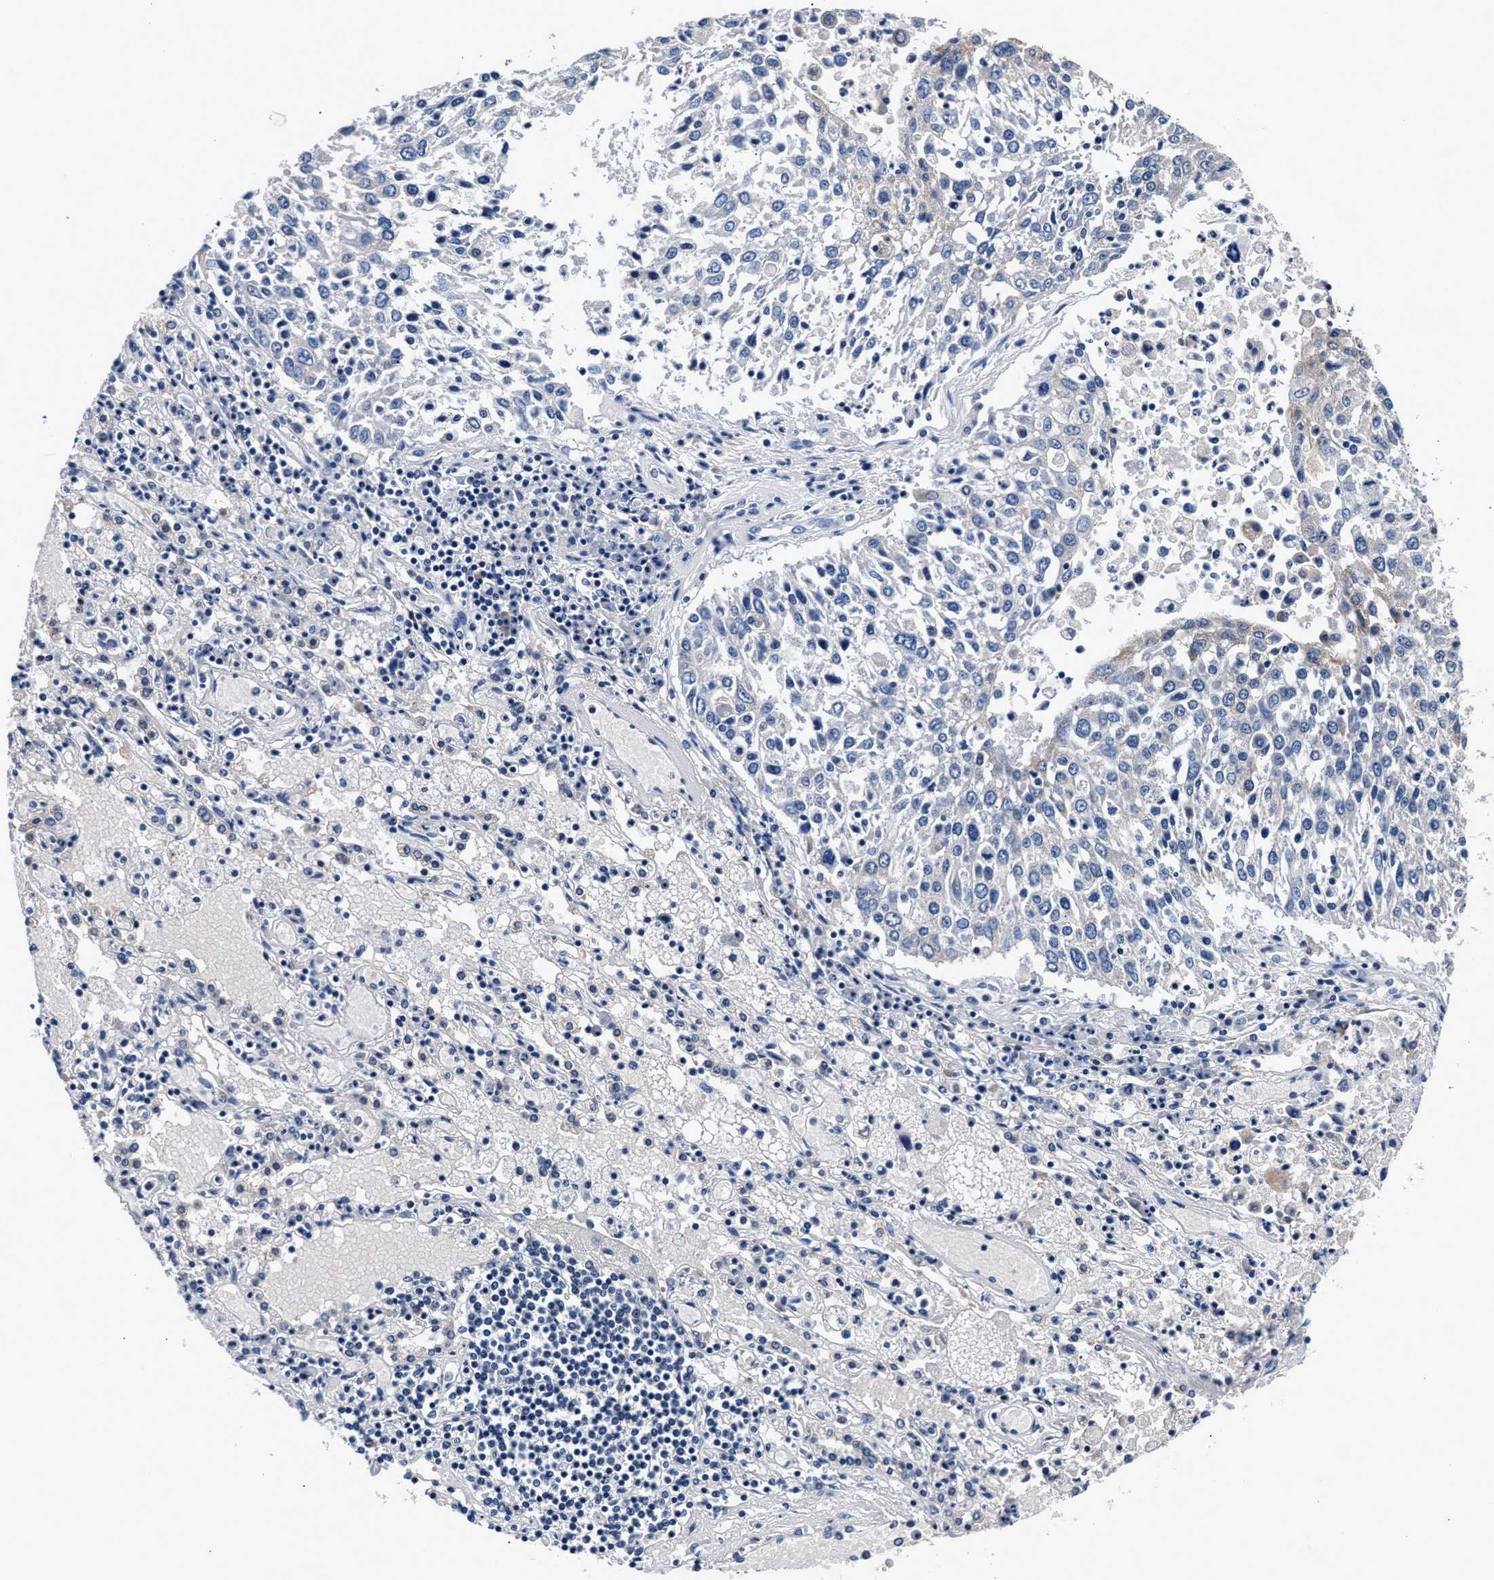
{"staining": {"intensity": "negative", "quantity": "none", "location": "none"}, "tissue": "lung cancer", "cell_type": "Tumor cells", "image_type": "cancer", "snomed": [{"axis": "morphology", "description": "Squamous cell carcinoma, NOS"}, {"axis": "topography", "description": "Lung"}], "caption": "Lung cancer was stained to show a protein in brown. There is no significant positivity in tumor cells. The staining is performed using DAB (3,3'-diaminobenzidine) brown chromogen with nuclei counter-stained in using hematoxylin.", "gene": "PHF24", "patient": {"sex": "male", "age": 65}}